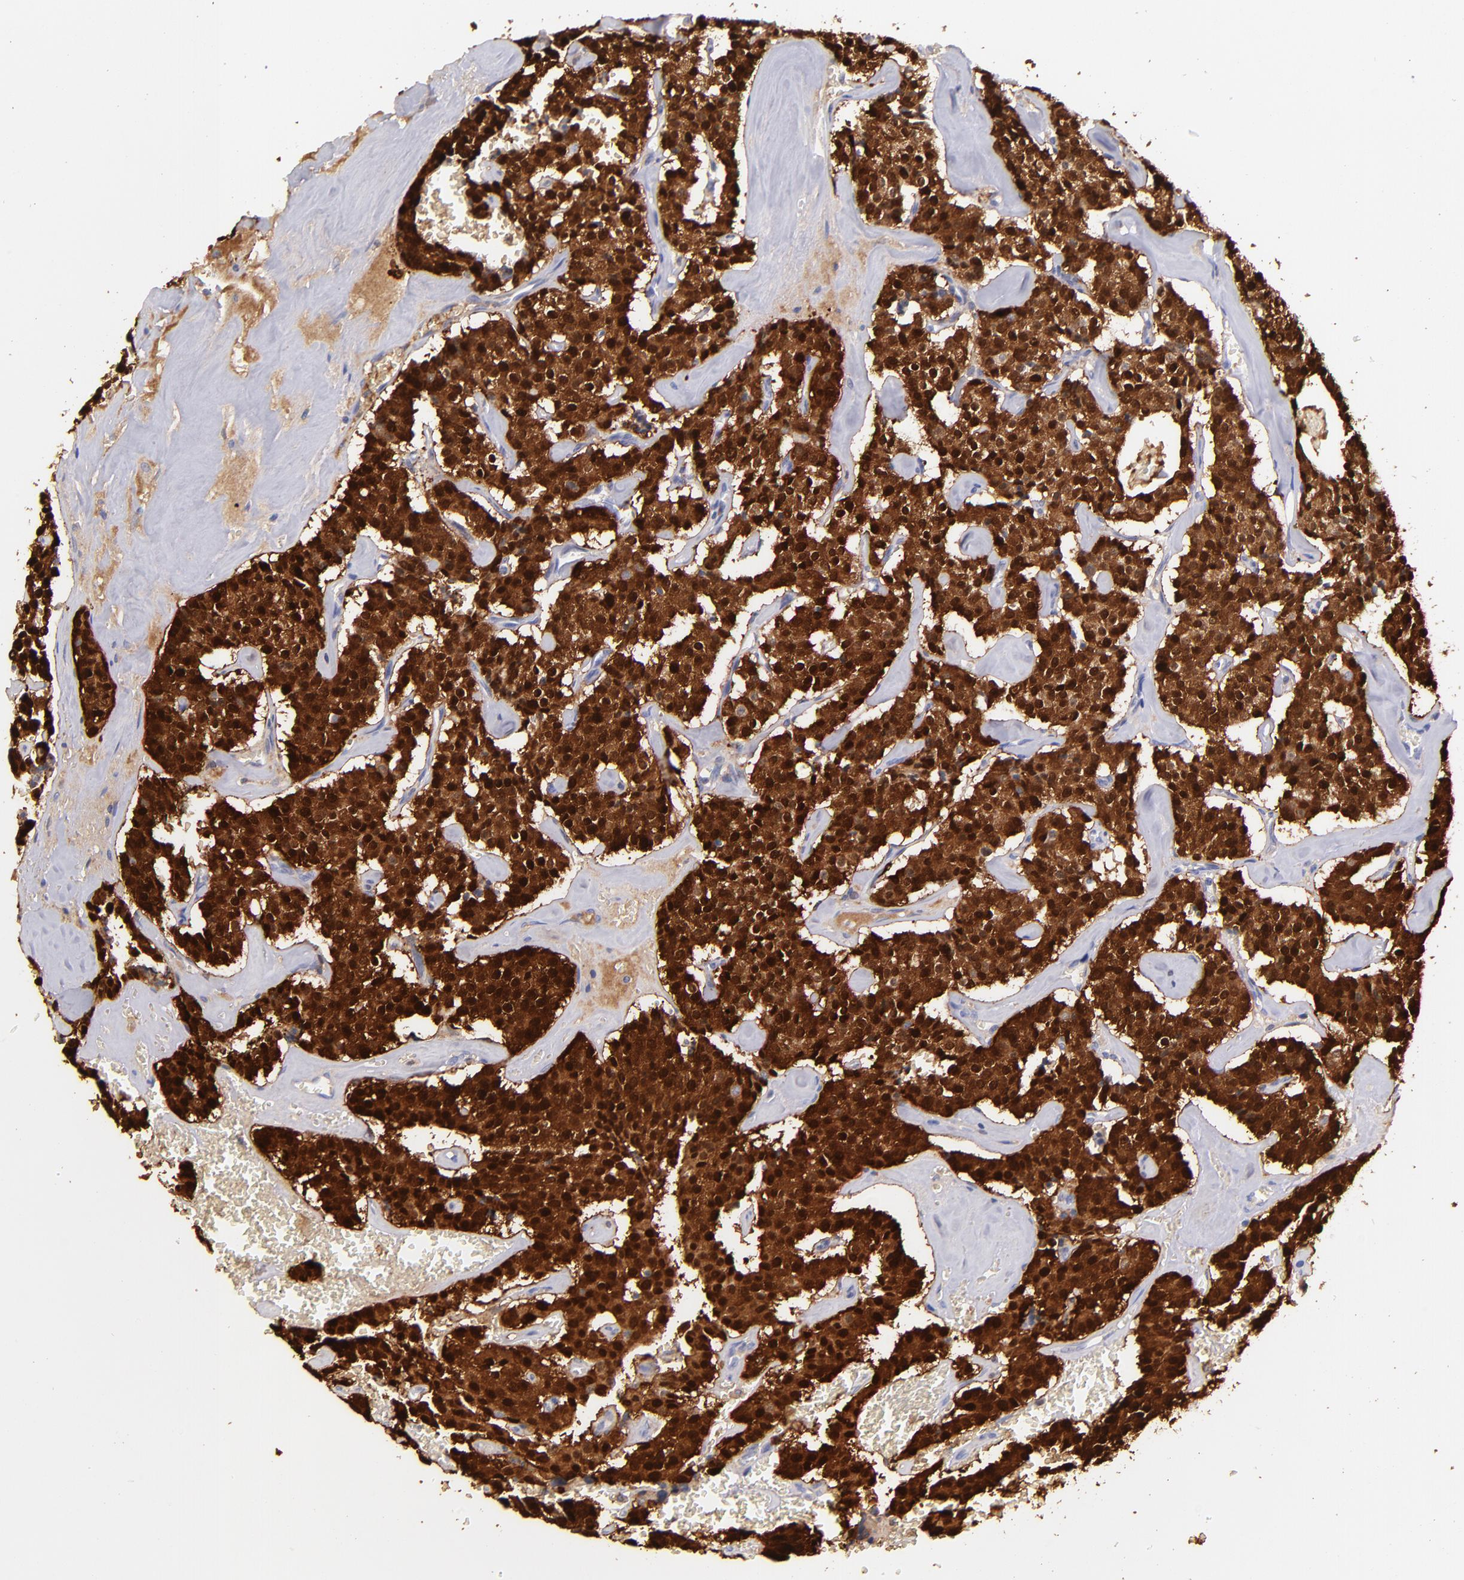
{"staining": {"intensity": "strong", "quantity": ">75%", "location": "cytoplasmic/membranous,nuclear"}, "tissue": "carcinoid", "cell_type": "Tumor cells", "image_type": "cancer", "snomed": [{"axis": "morphology", "description": "Carcinoid, malignant, NOS"}, {"axis": "topography", "description": "Bronchus"}], "caption": "Protein expression analysis of human carcinoid reveals strong cytoplasmic/membranous and nuclear expression in about >75% of tumor cells. Using DAB (3,3'-diaminobenzidine) (brown) and hematoxylin (blue) stains, captured at high magnification using brightfield microscopy.", "gene": "UCHL1", "patient": {"sex": "male", "age": 55}}